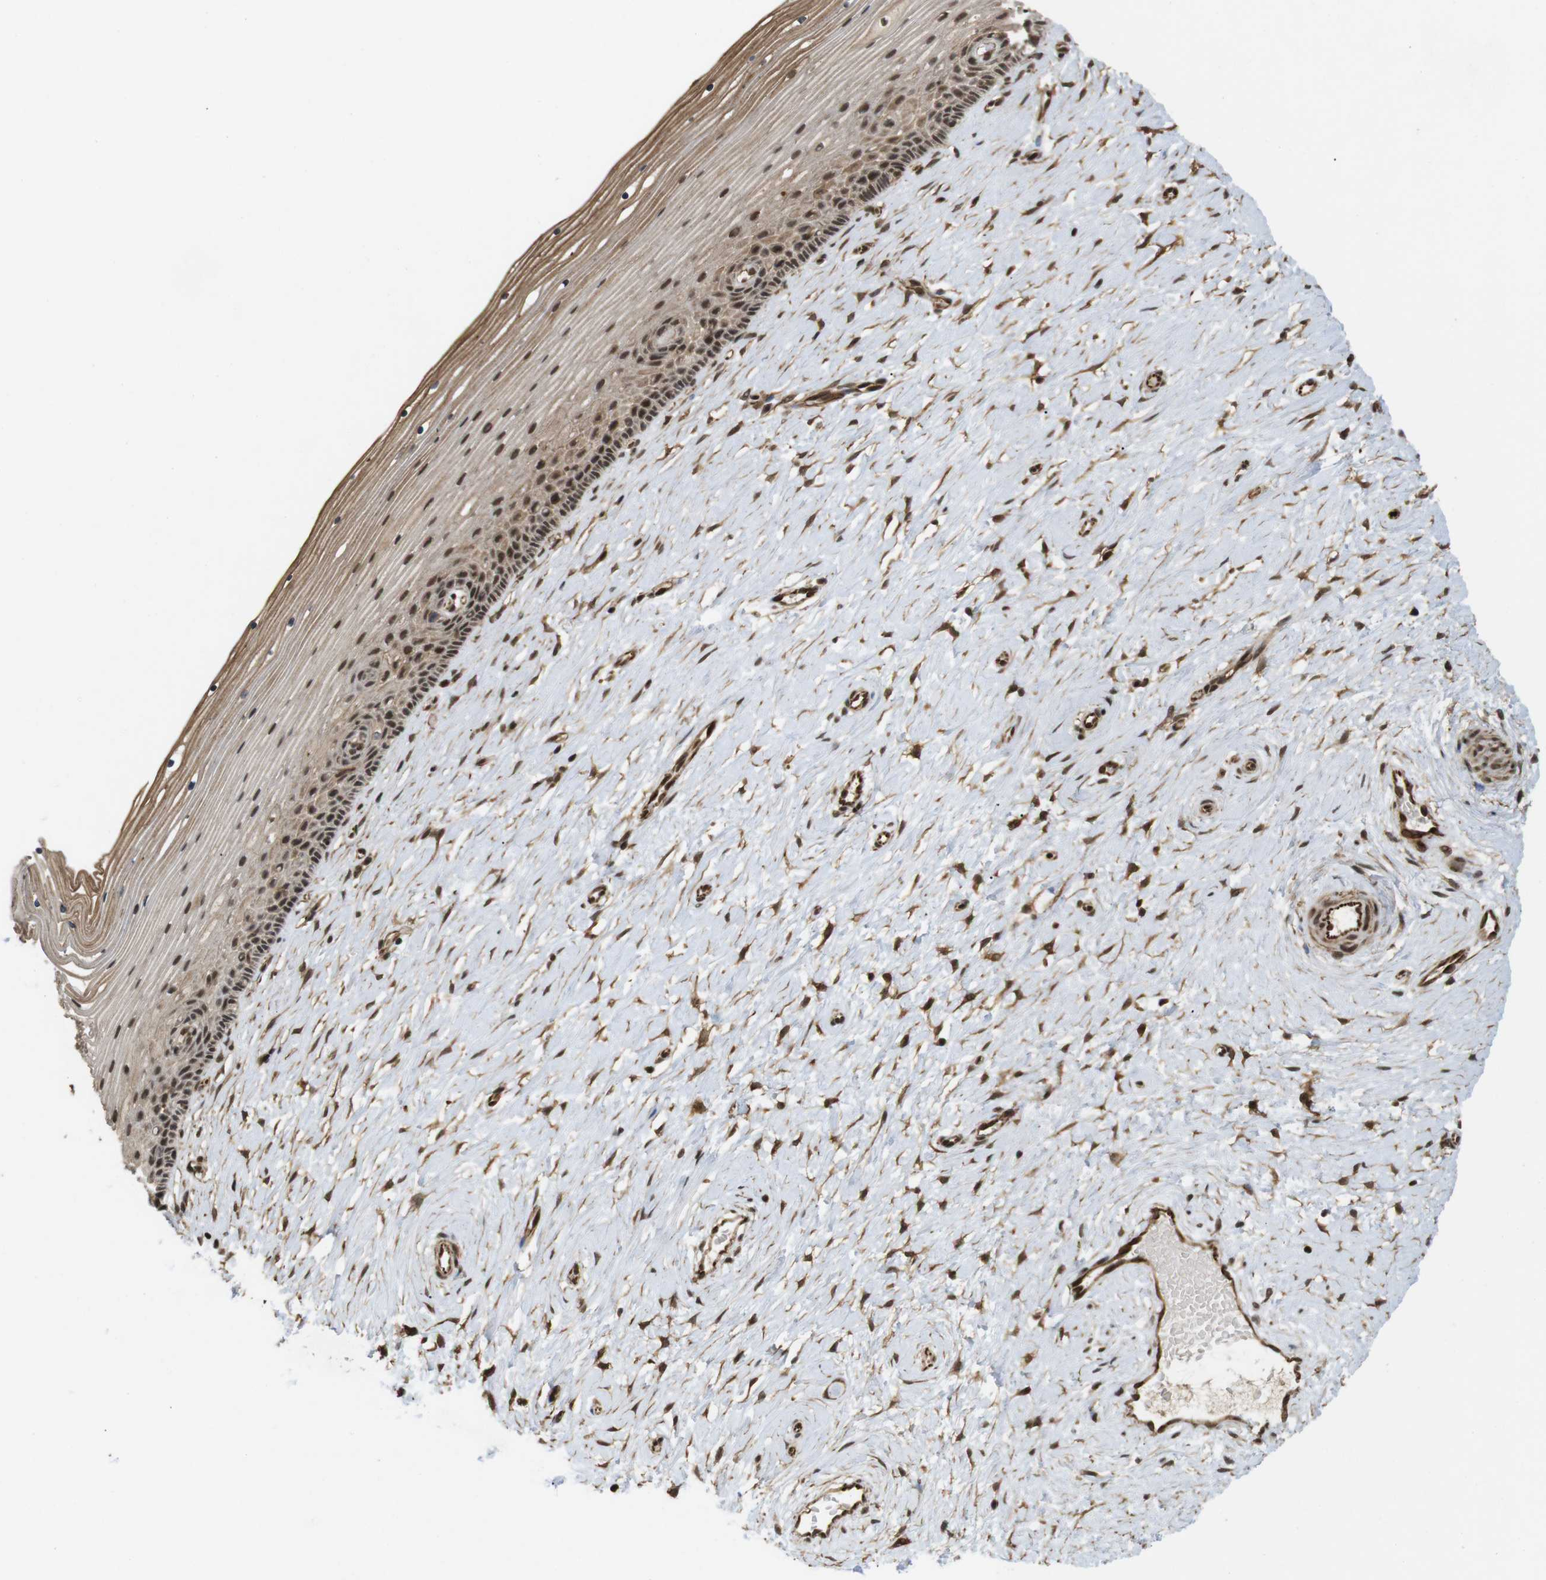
{"staining": {"intensity": "moderate", "quantity": ">75%", "location": "cytoplasmic/membranous,nuclear"}, "tissue": "cervix", "cell_type": "Squamous epithelial cells", "image_type": "normal", "snomed": [{"axis": "morphology", "description": "Normal tissue, NOS"}, {"axis": "topography", "description": "Cervix"}], "caption": "The photomicrograph reveals a brown stain indicating the presence of a protein in the cytoplasmic/membranous,nuclear of squamous epithelial cells in cervix.", "gene": "SP2", "patient": {"sex": "female", "age": 39}}